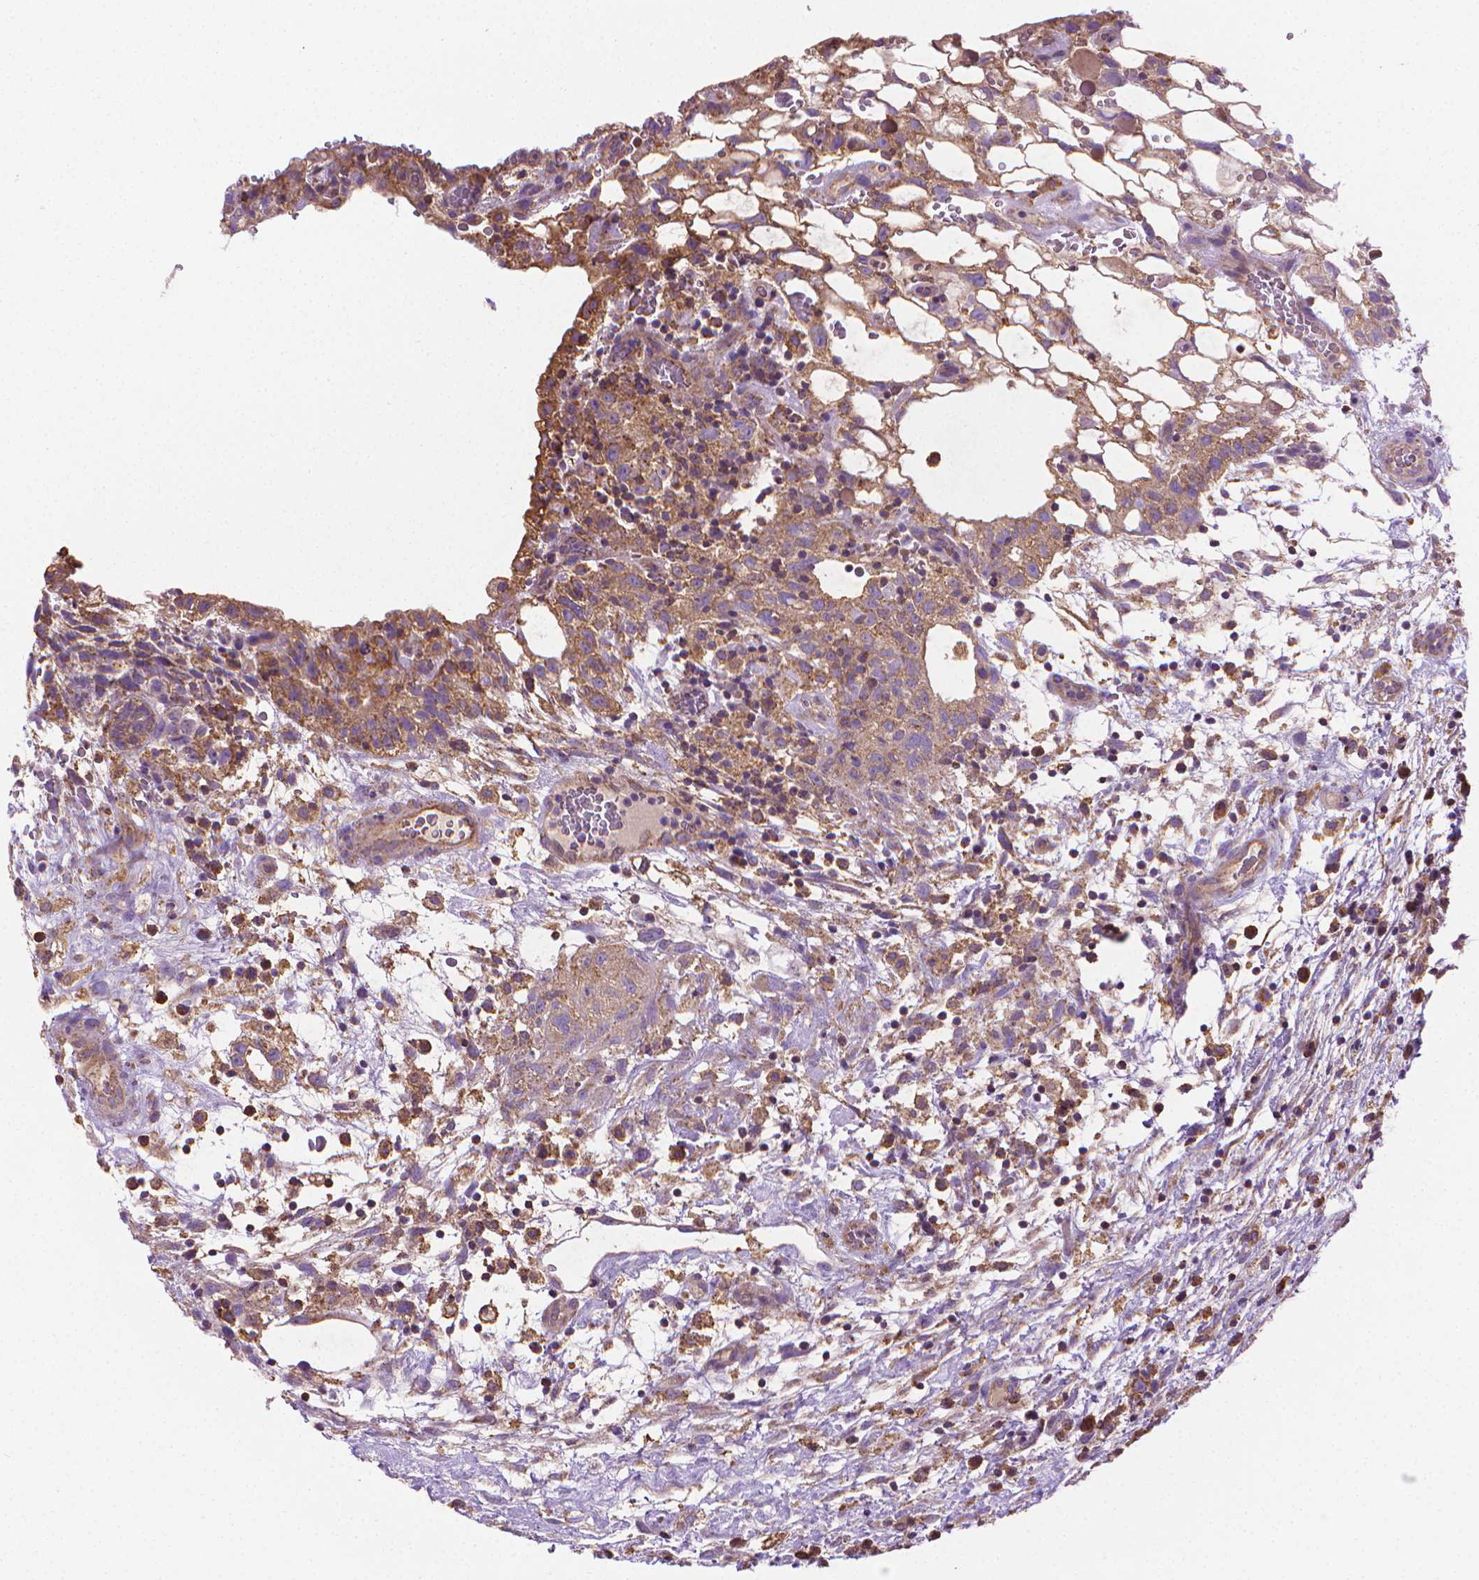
{"staining": {"intensity": "moderate", "quantity": ">75%", "location": "cytoplasmic/membranous,nuclear"}, "tissue": "testis cancer", "cell_type": "Tumor cells", "image_type": "cancer", "snomed": [{"axis": "morphology", "description": "Normal tissue, NOS"}, {"axis": "morphology", "description": "Carcinoma, Embryonal, NOS"}, {"axis": "topography", "description": "Testis"}], "caption": "Human embryonal carcinoma (testis) stained with a brown dye exhibits moderate cytoplasmic/membranous and nuclear positive positivity in about >75% of tumor cells.", "gene": "SLC51B", "patient": {"sex": "male", "age": 32}}